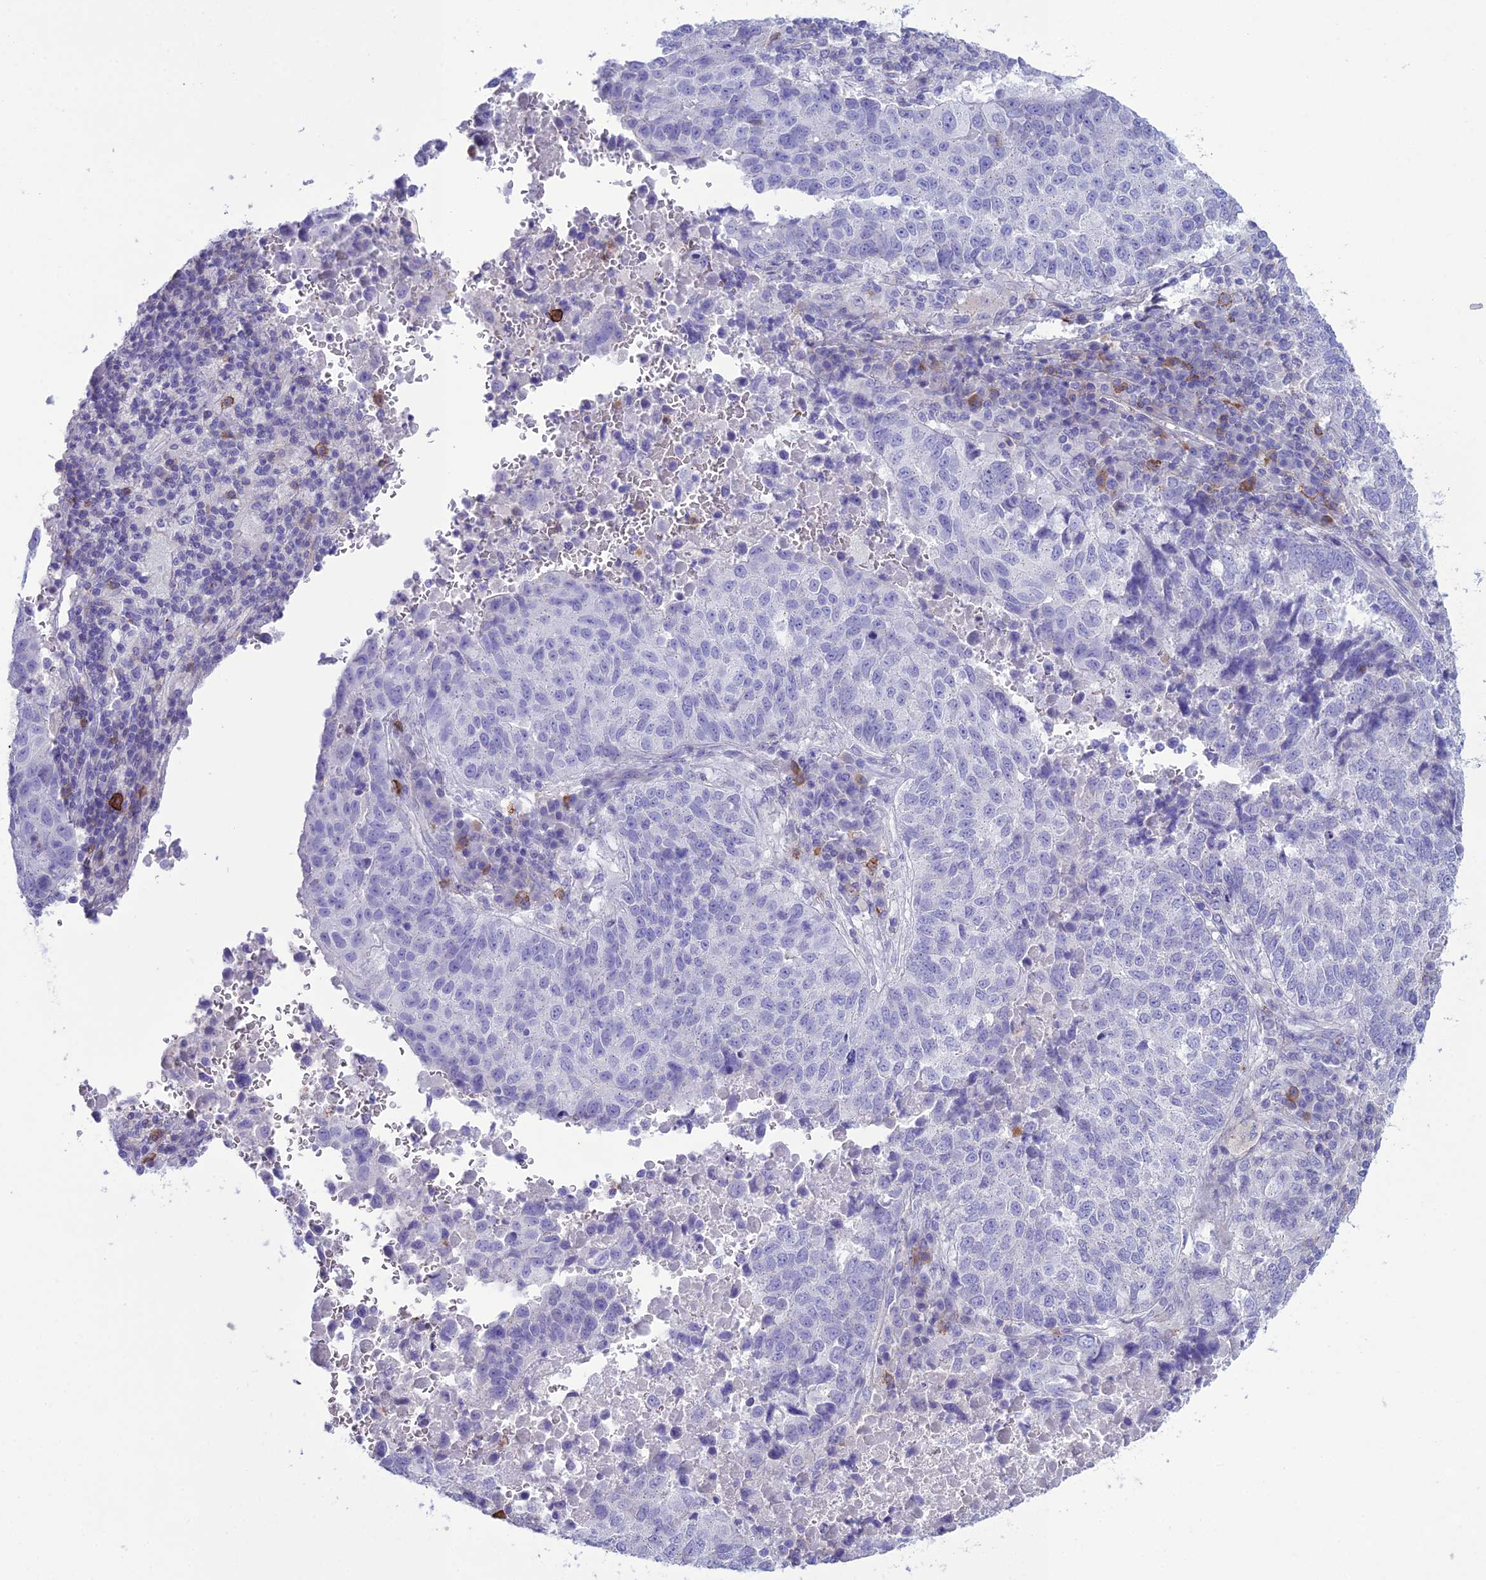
{"staining": {"intensity": "negative", "quantity": "none", "location": "none"}, "tissue": "lung cancer", "cell_type": "Tumor cells", "image_type": "cancer", "snomed": [{"axis": "morphology", "description": "Squamous cell carcinoma, NOS"}, {"axis": "topography", "description": "Lung"}], "caption": "This micrograph is of lung cancer (squamous cell carcinoma) stained with immunohistochemistry to label a protein in brown with the nuclei are counter-stained blue. There is no expression in tumor cells.", "gene": "OR1Q1", "patient": {"sex": "male", "age": 73}}